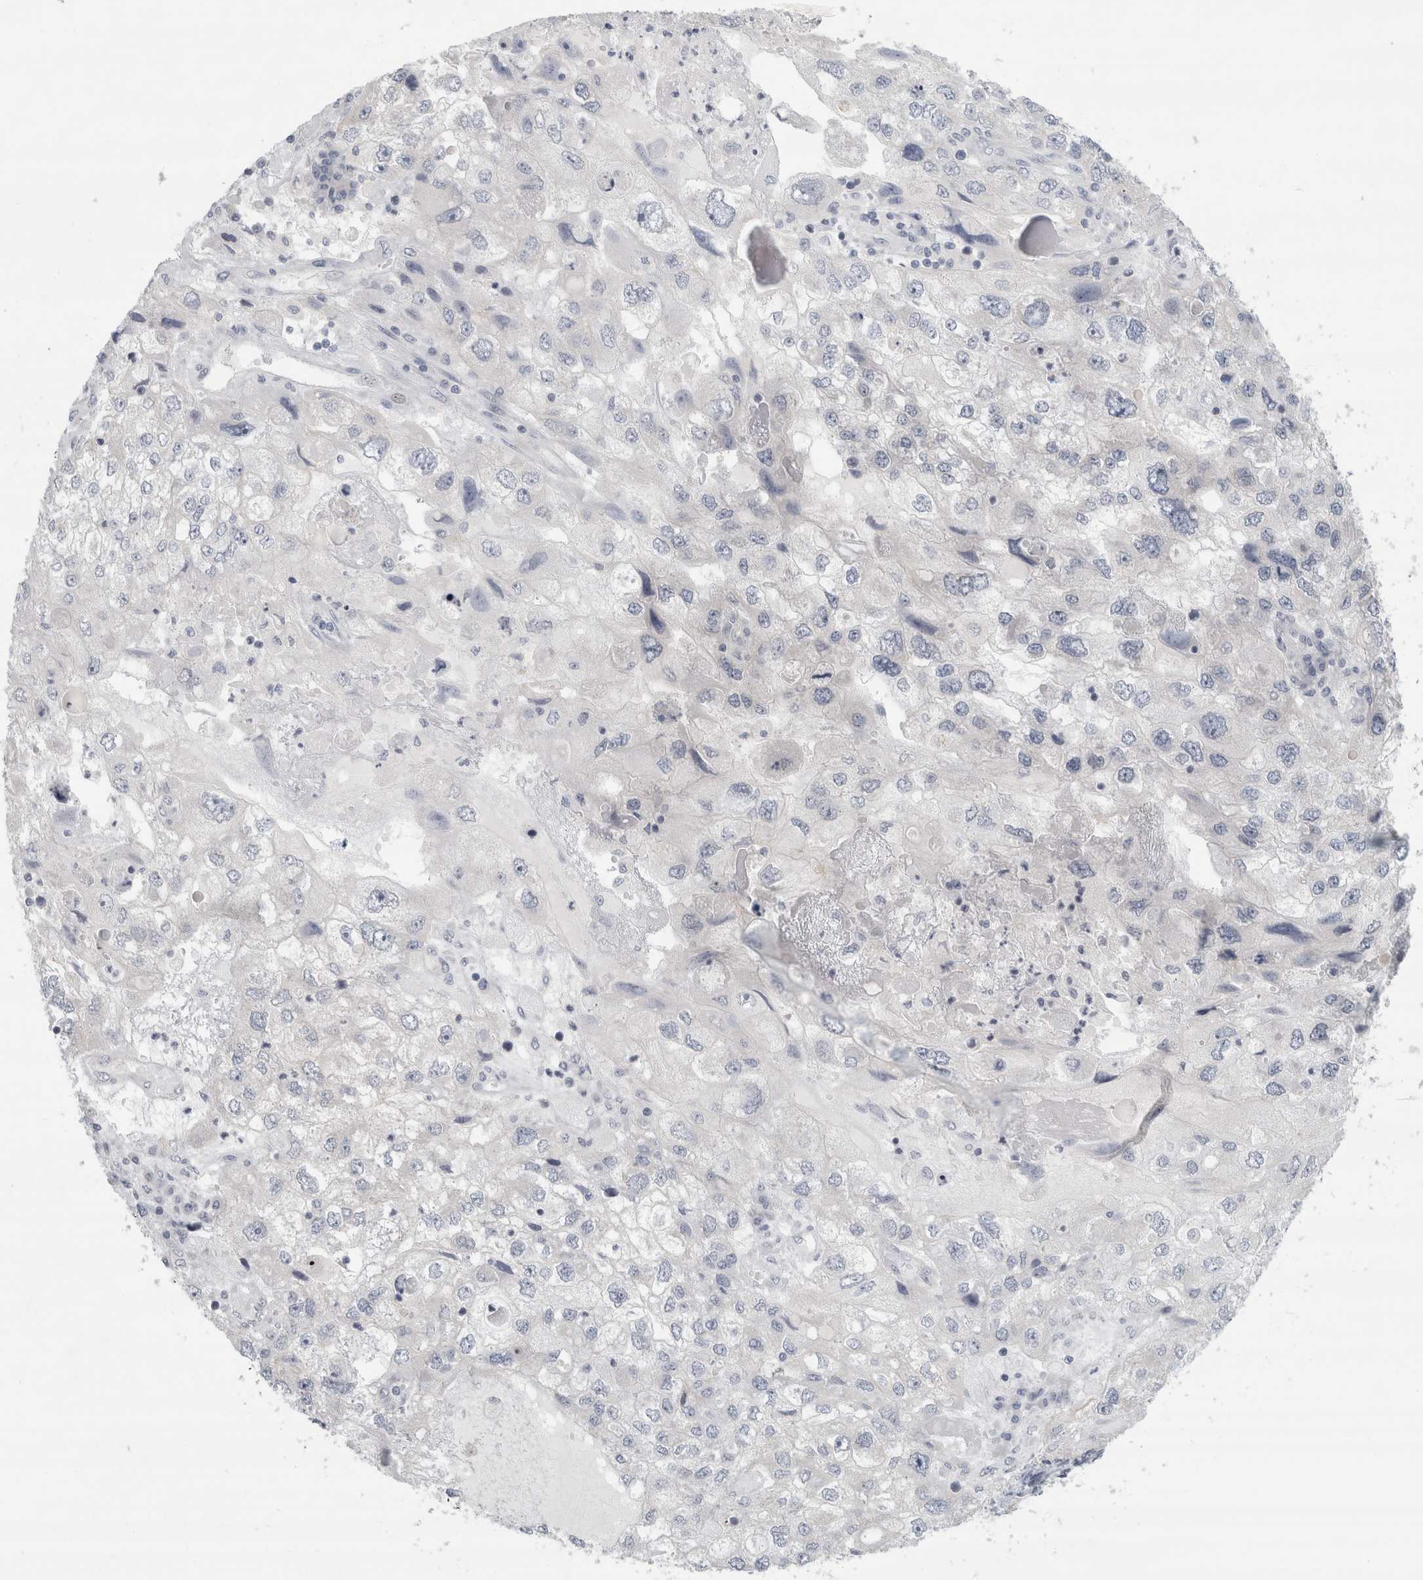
{"staining": {"intensity": "negative", "quantity": "none", "location": "none"}, "tissue": "endometrial cancer", "cell_type": "Tumor cells", "image_type": "cancer", "snomed": [{"axis": "morphology", "description": "Adenocarcinoma, NOS"}, {"axis": "topography", "description": "Endometrium"}], "caption": "A micrograph of endometrial cancer (adenocarcinoma) stained for a protein demonstrates no brown staining in tumor cells.", "gene": "UTP25", "patient": {"sex": "female", "age": 49}}